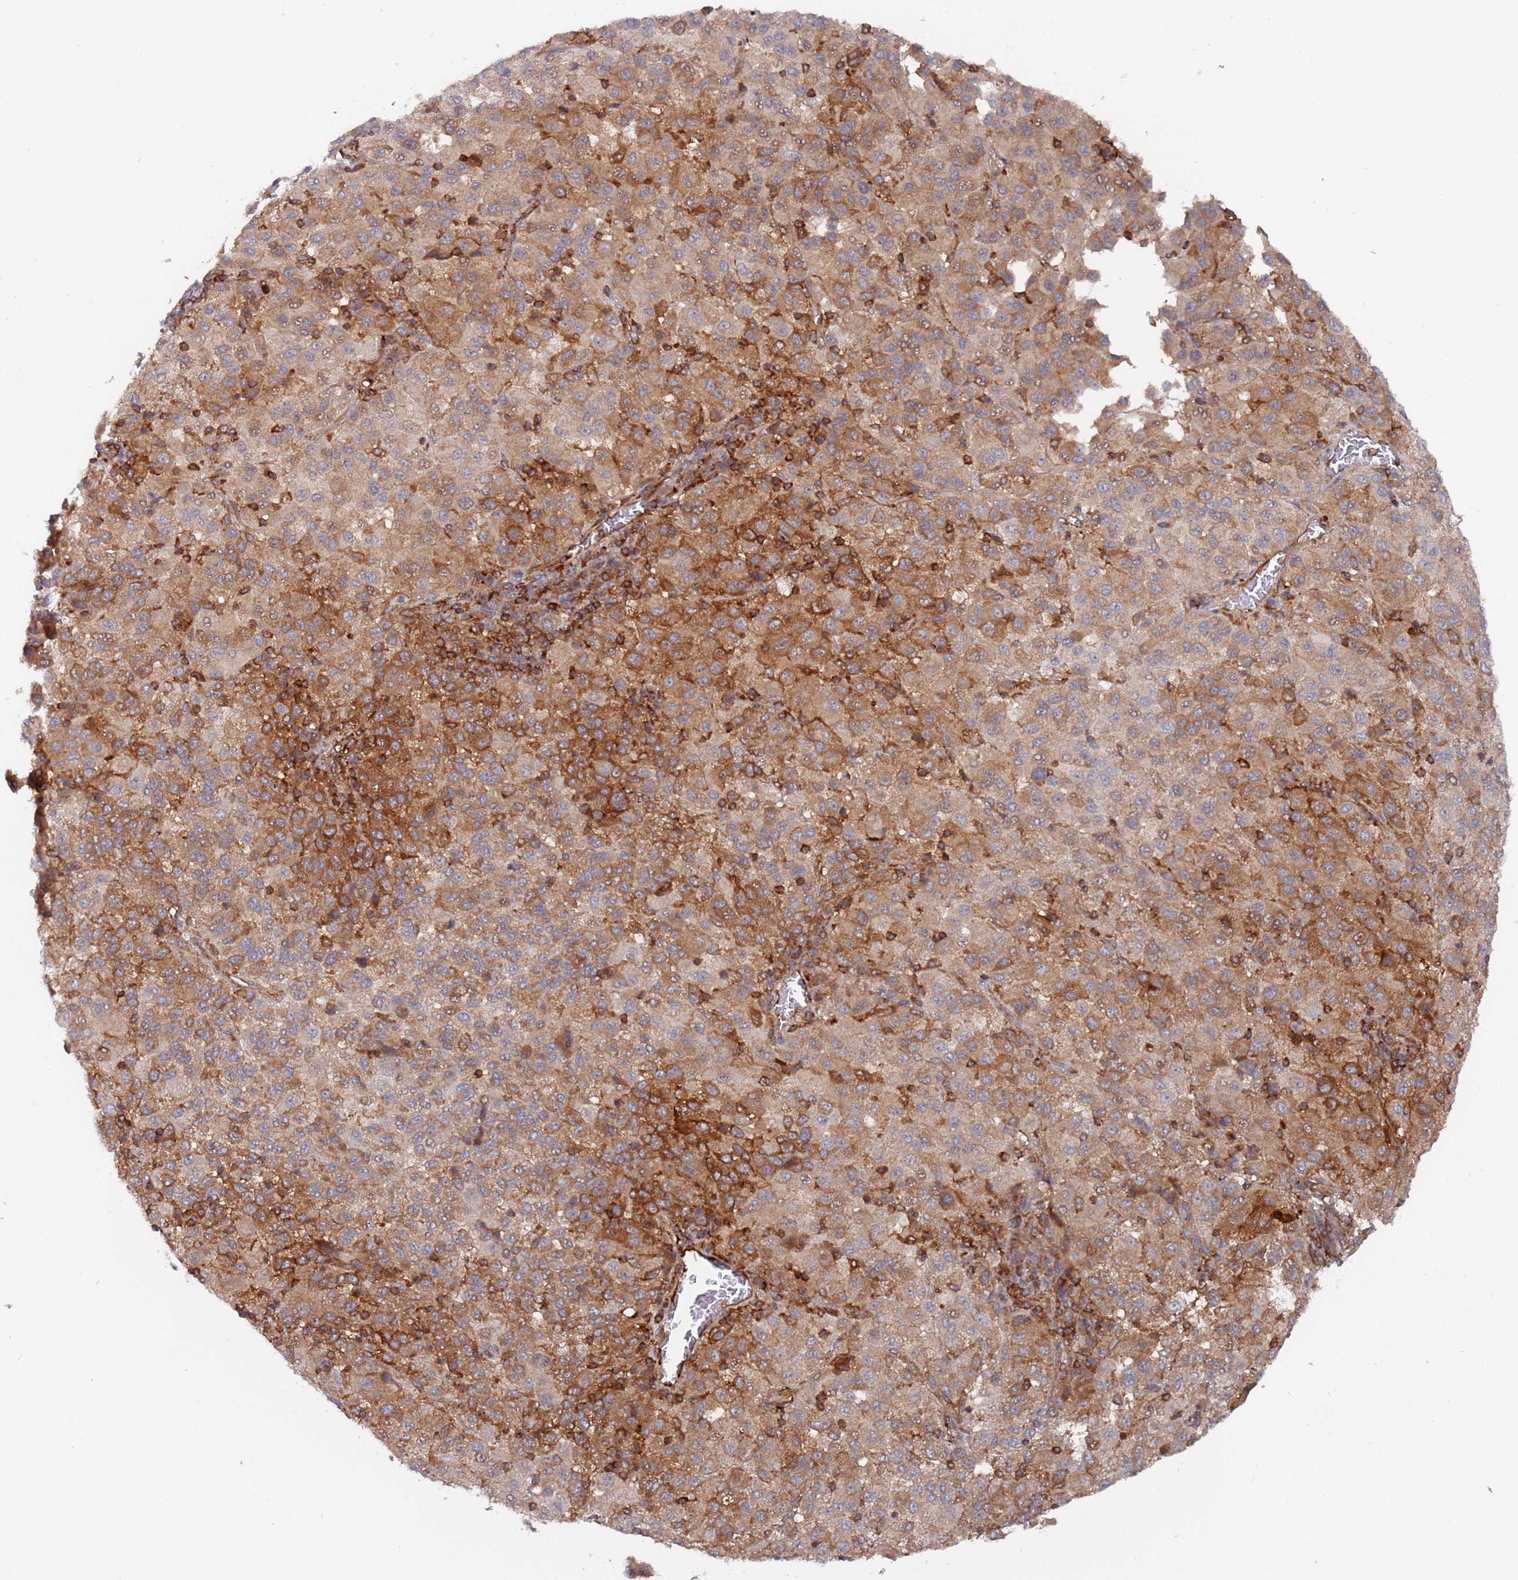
{"staining": {"intensity": "moderate", "quantity": "25%-75%", "location": "cytoplasmic/membranous"}, "tissue": "melanoma", "cell_type": "Tumor cells", "image_type": "cancer", "snomed": [{"axis": "morphology", "description": "Malignant melanoma, Metastatic site"}, {"axis": "topography", "description": "Lung"}], "caption": "A high-resolution histopathology image shows immunohistochemistry staining of malignant melanoma (metastatic site), which reveals moderate cytoplasmic/membranous positivity in about 25%-75% of tumor cells.", "gene": "DDX60", "patient": {"sex": "male", "age": 64}}